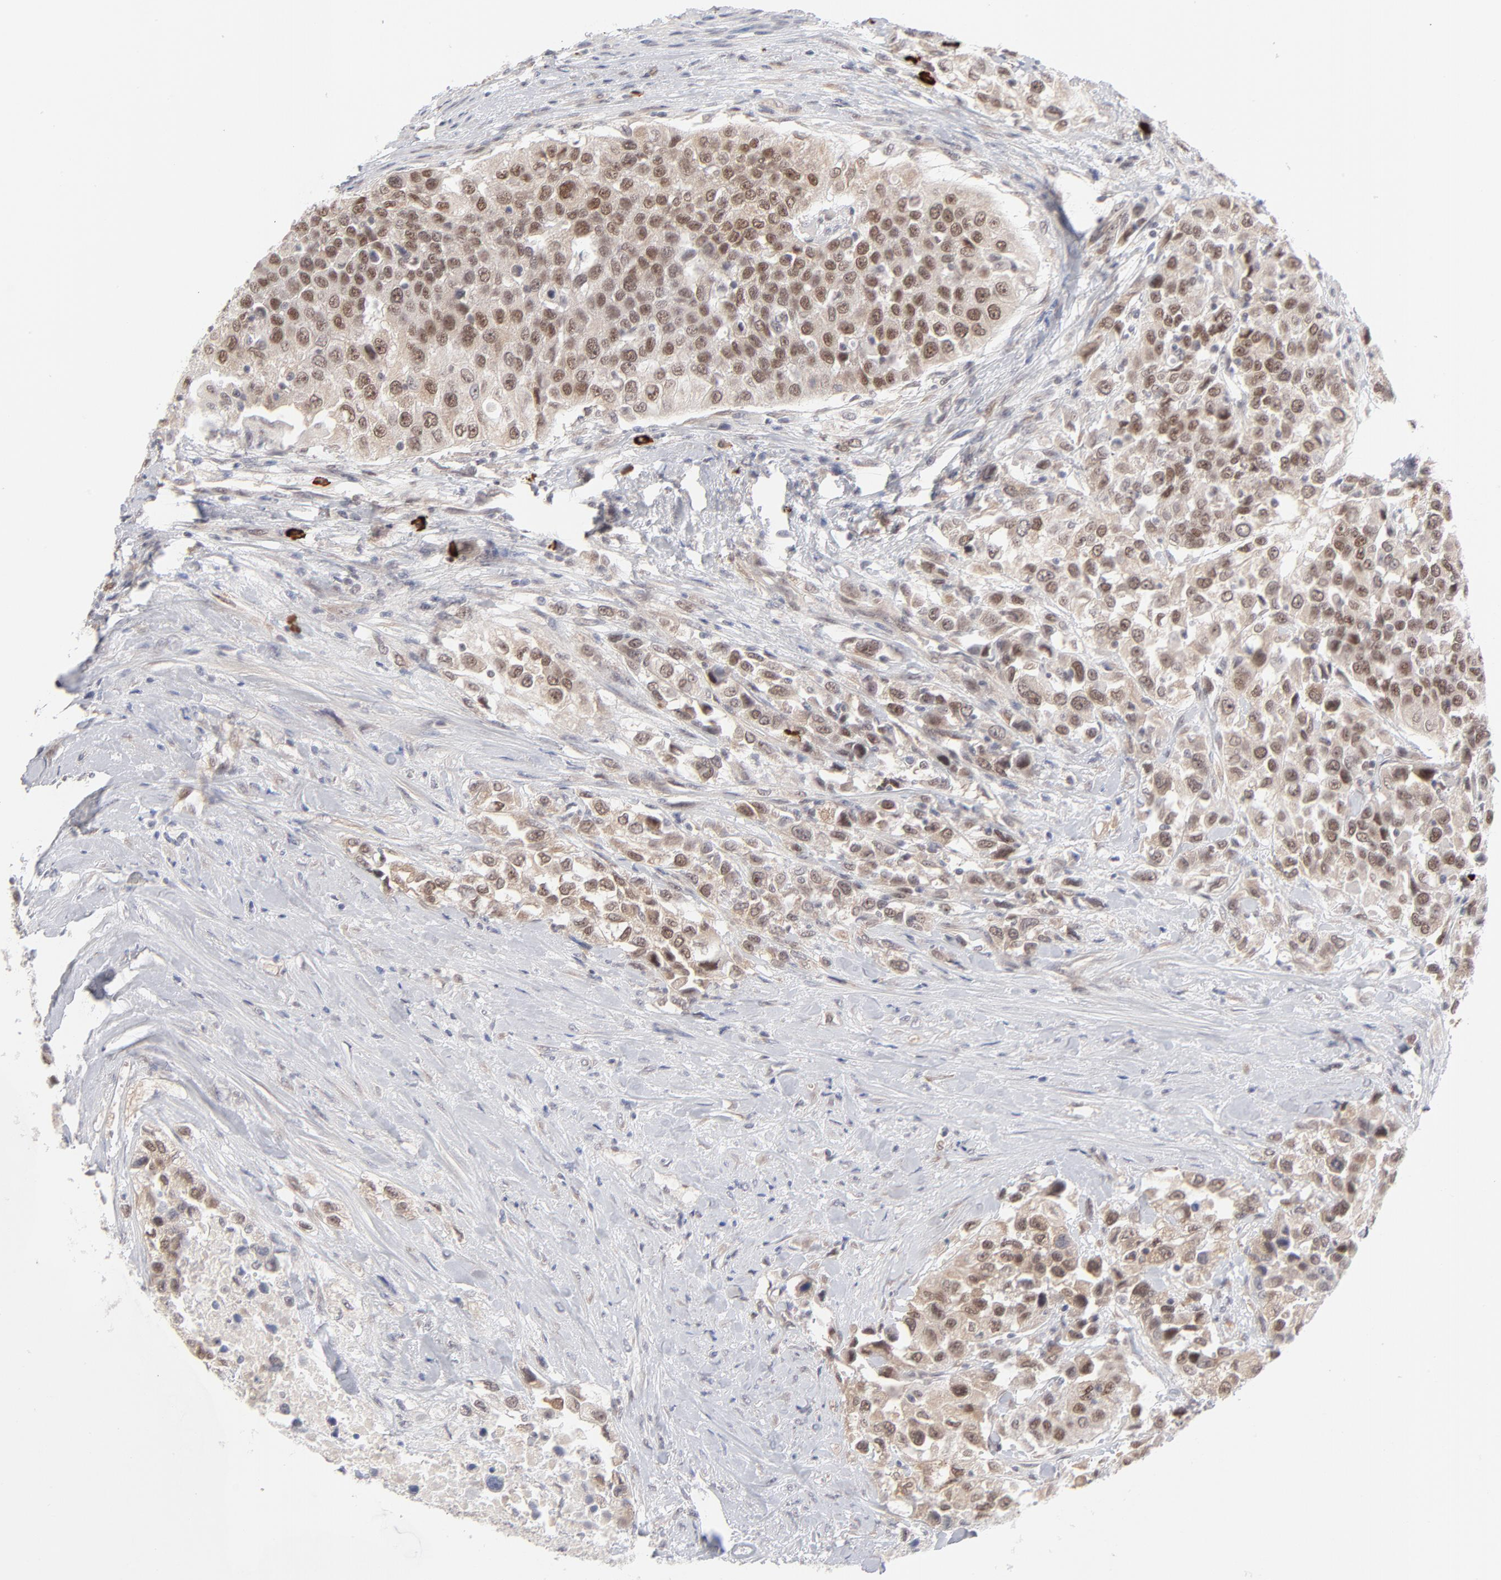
{"staining": {"intensity": "moderate", "quantity": ">75%", "location": "cytoplasmic/membranous,nuclear"}, "tissue": "urothelial cancer", "cell_type": "Tumor cells", "image_type": "cancer", "snomed": [{"axis": "morphology", "description": "Urothelial carcinoma, High grade"}, {"axis": "topography", "description": "Urinary bladder"}], "caption": "High-grade urothelial carcinoma stained with immunohistochemistry reveals moderate cytoplasmic/membranous and nuclear positivity in approximately >75% of tumor cells.", "gene": "NBN", "patient": {"sex": "female", "age": 80}}